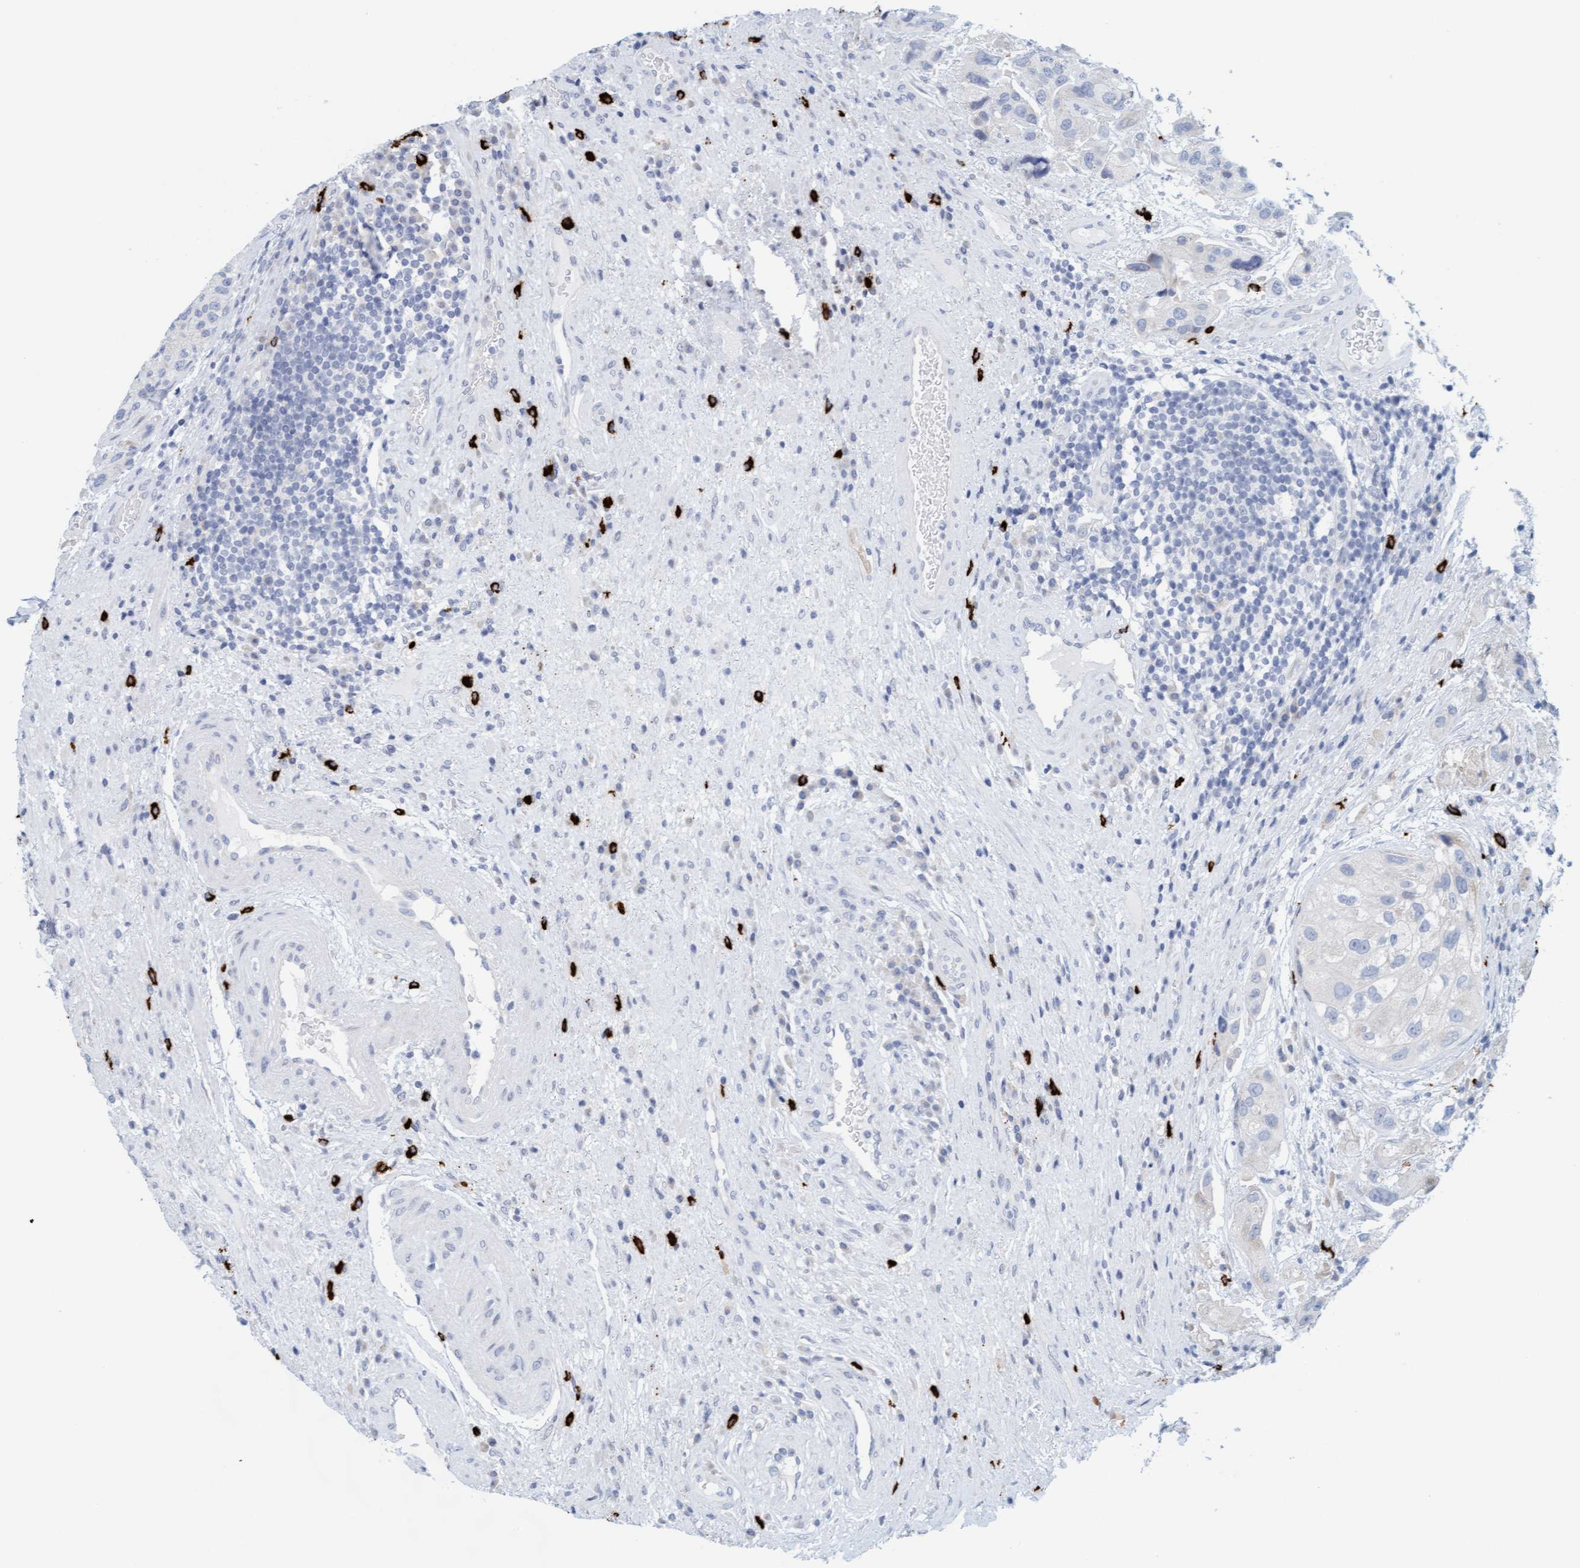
{"staining": {"intensity": "negative", "quantity": "none", "location": "none"}, "tissue": "urothelial cancer", "cell_type": "Tumor cells", "image_type": "cancer", "snomed": [{"axis": "morphology", "description": "Urothelial carcinoma, High grade"}, {"axis": "topography", "description": "Urinary bladder"}], "caption": "Immunohistochemical staining of human urothelial cancer shows no significant staining in tumor cells.", "gene": "CPA3", "patient": {"sex": "female", "age": 64}}